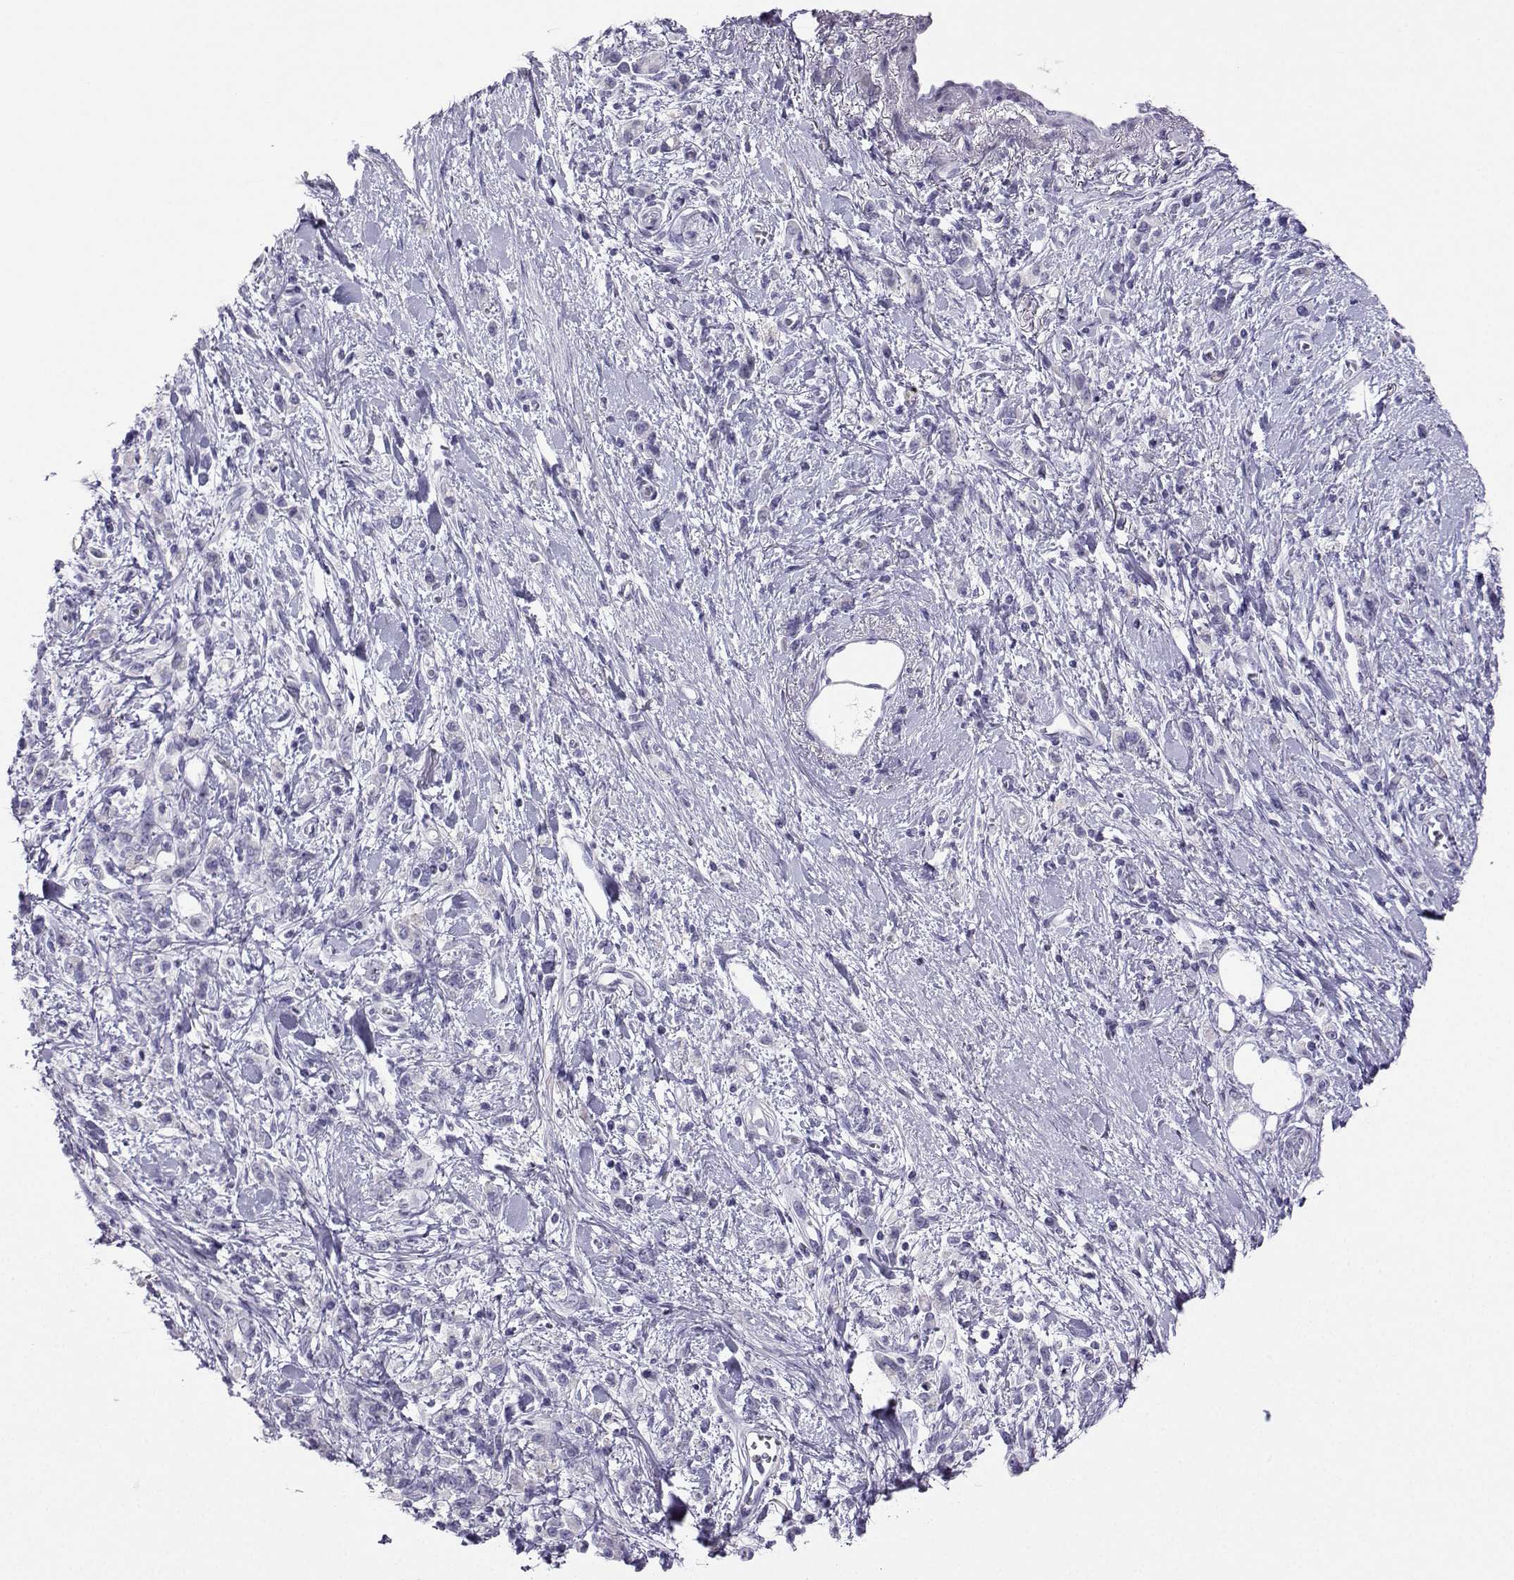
{"staining": {"intensity": "negative", "quantity": "none", "location": "none"}, "tissue": "stomach cancer", "cell_type": "Tumor cells", "image_type": "cancer", "snomed": [{"axis": "morphology", "description": "Adenocarcinoma, NOS"}, {"axis": "topography", "description": "Stomach"}], "caption": "Immunohistochemistry (IHC) of stomach adenocarcinoma exhibits no positivity in tumor cells. (Immunohistochemistry, brightfield microscopy, high magnification).", "gene": "FBXO24", "patient": {"sex": "male", "age": 77}}